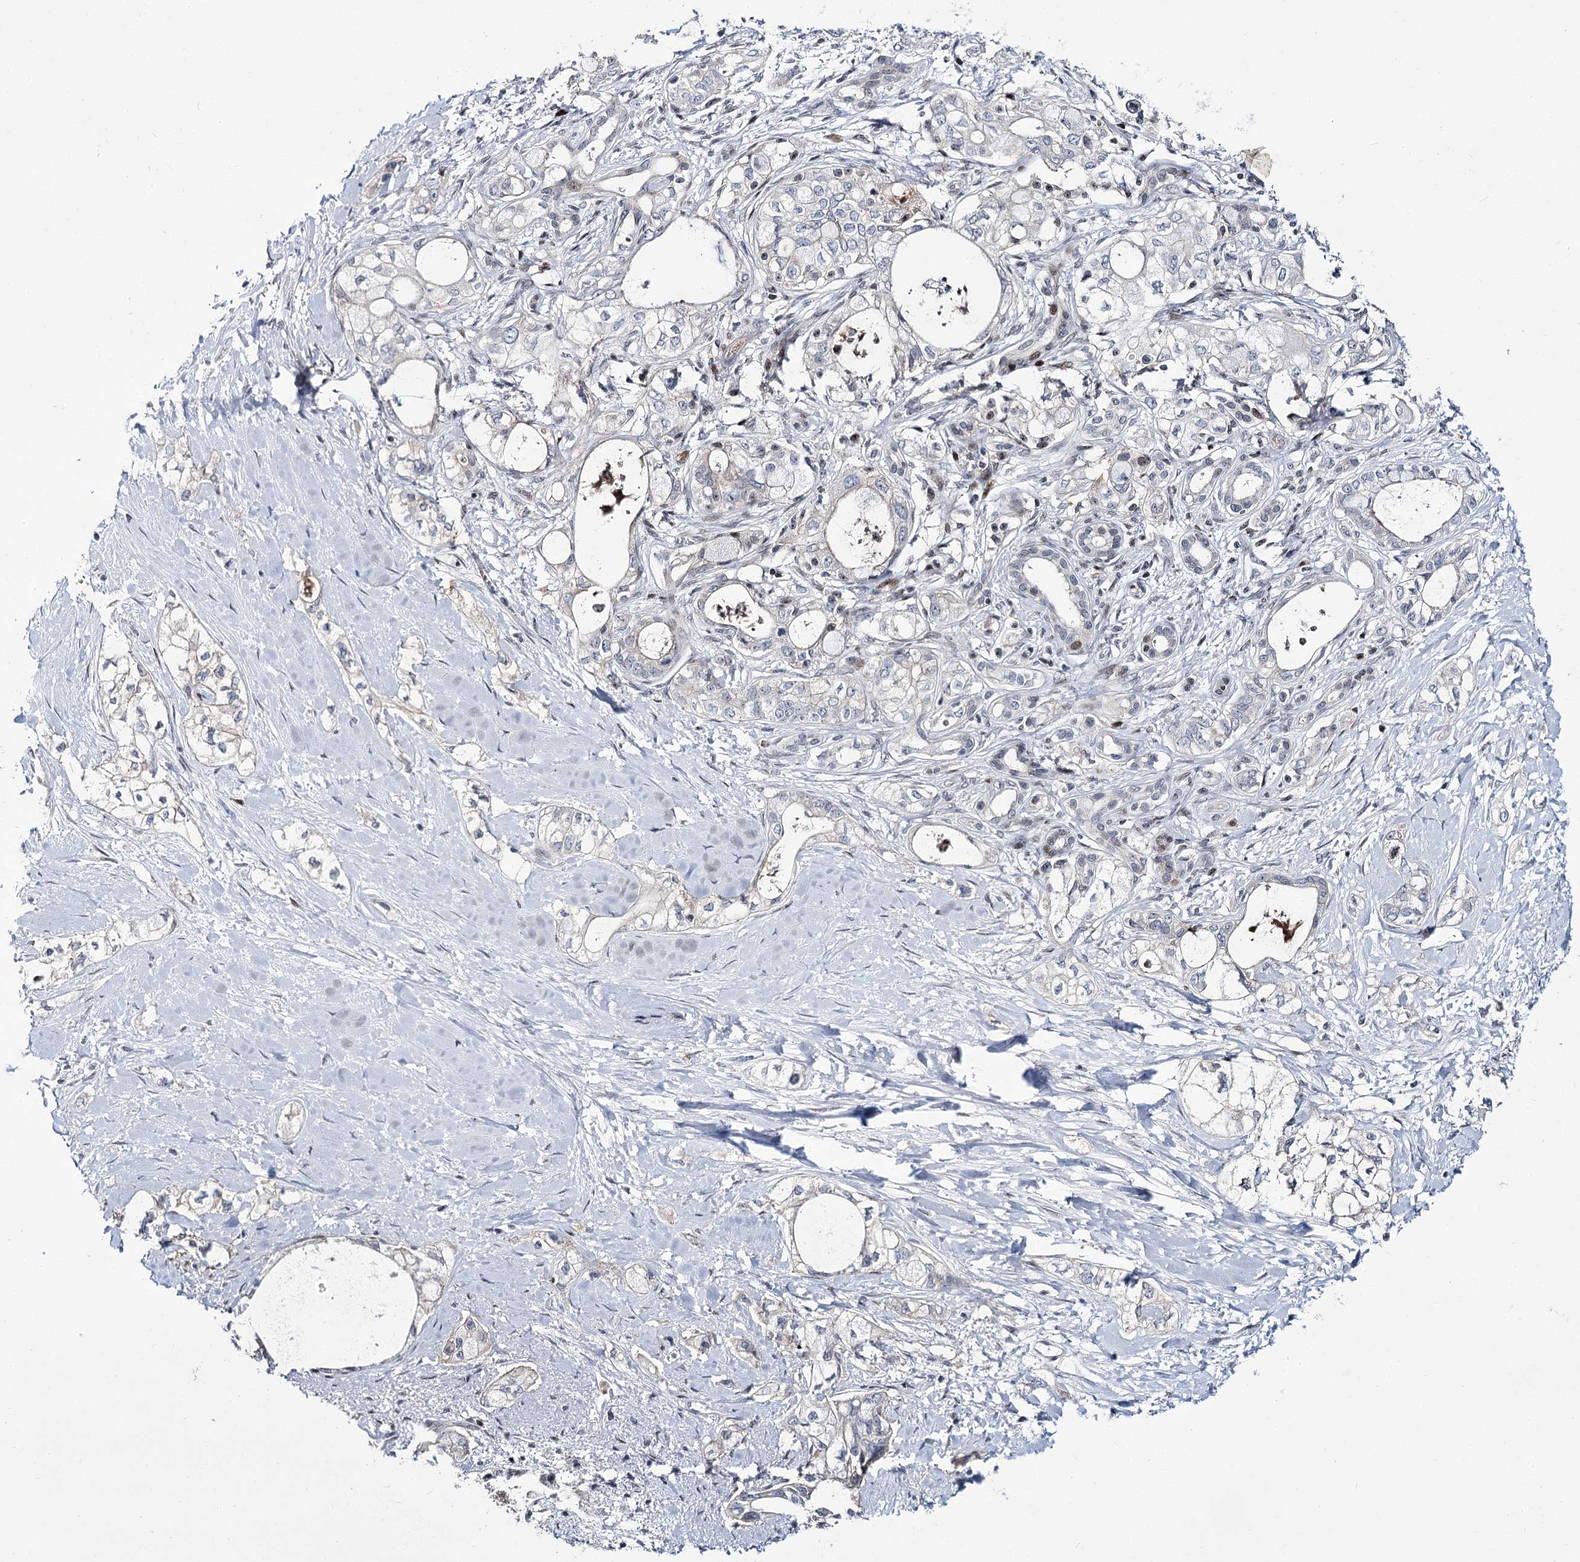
{"staining": {"intensity": "negative", "quantity": "none", "location": "none"}, "tissue": "pancreatic cancer", "cell_type": "Tumor cells", "image_type": "cancer", "snomed": [{"axis": "morphology", "description": "Adenocarcinoma, NOS"}, {"axis": "topography", "description": "Pancreas"}], "caption": "Pancreatic adenocarcinoma was stained to show a protein in brown. There is no significant staining in tumor cells.", "gene": "ITFG2", "patient": {"sex": "male", "age": 70}}